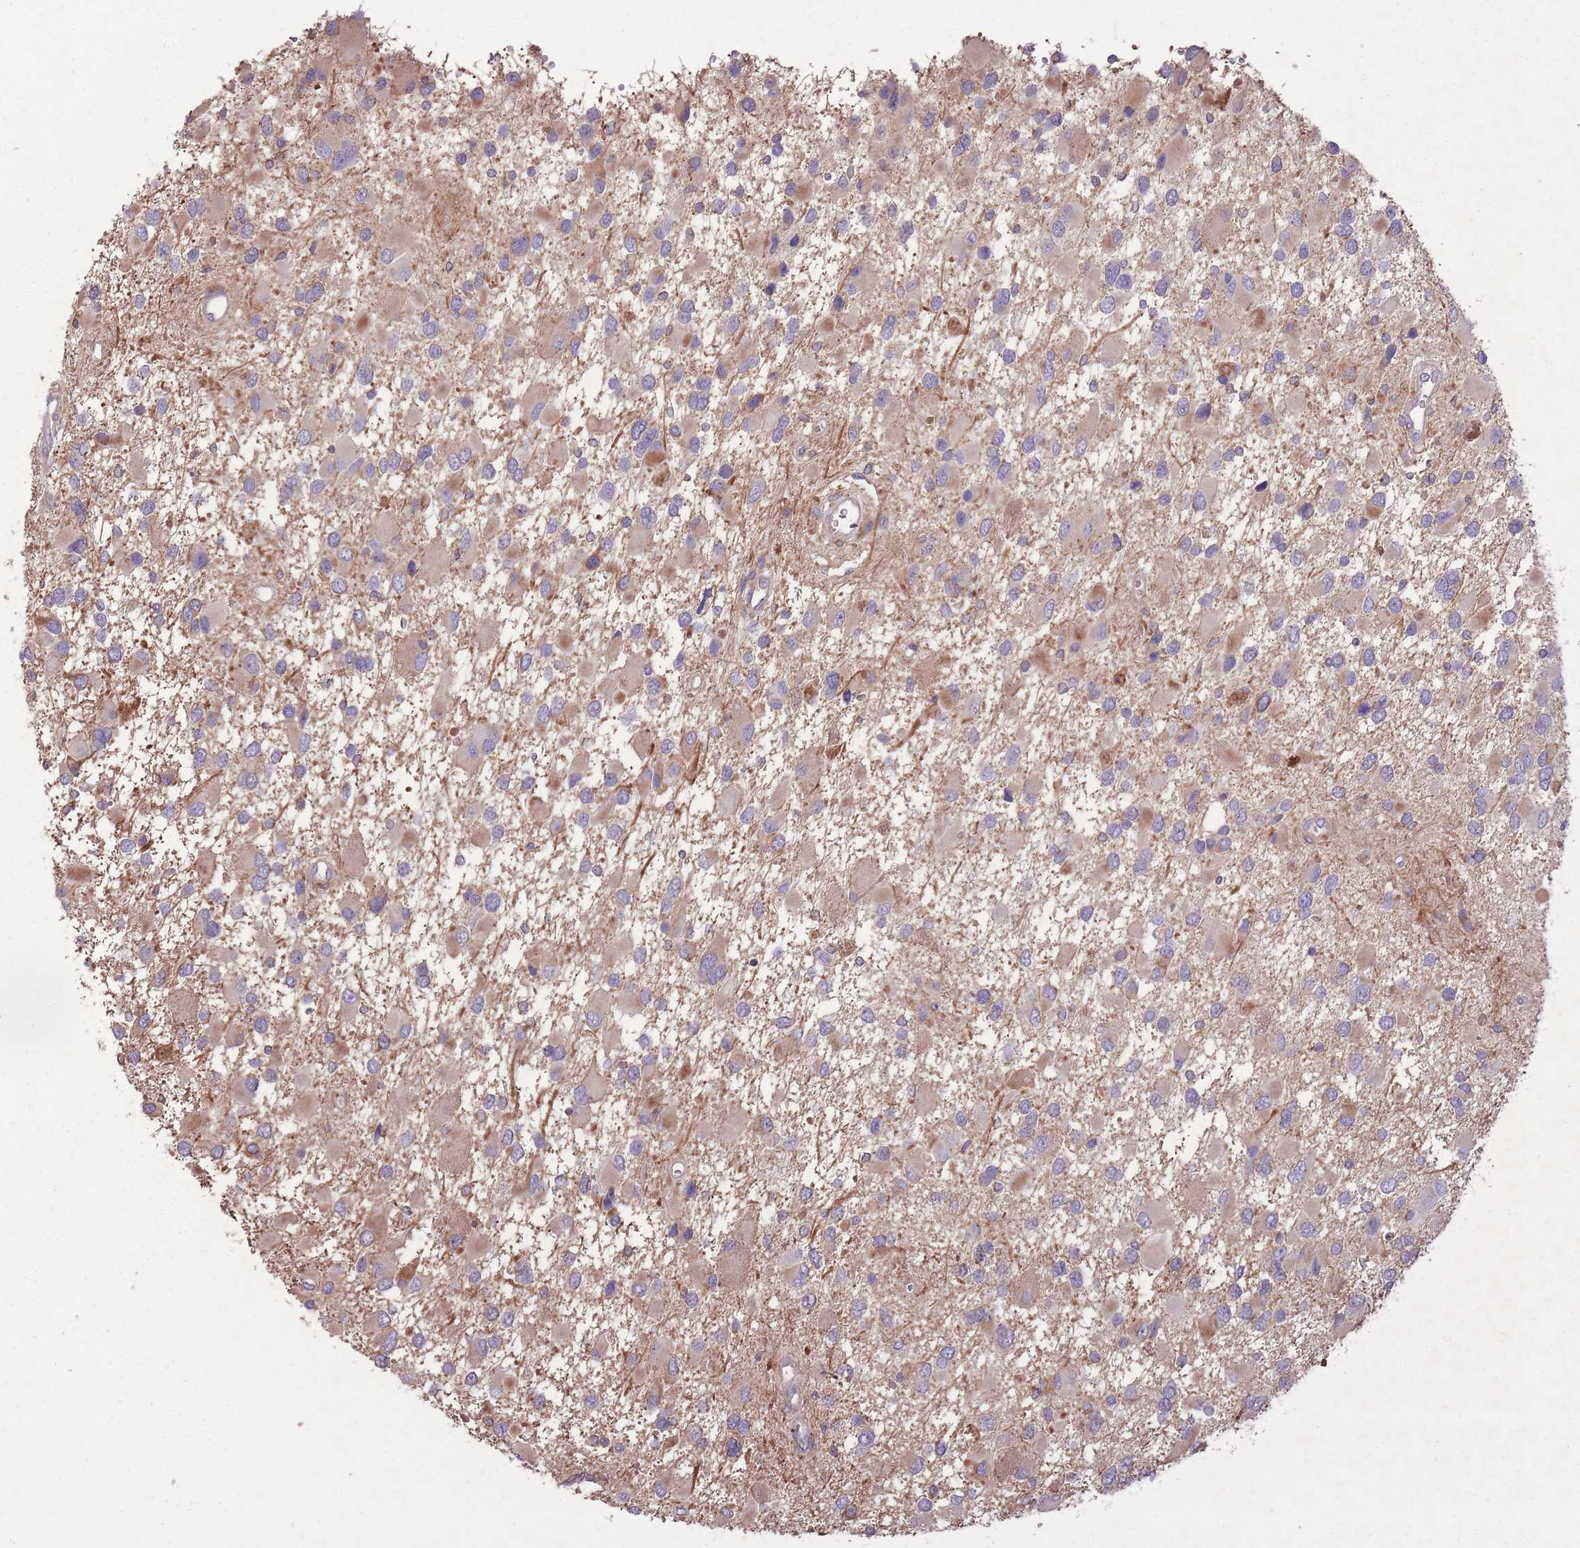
{"staining": {"intensity": "weak", "quantity": "25%-75%", "location": "cytoplasmic/membranous"}, "tissue": "glioma", "cell_type": "Tumor cells", "image_type": "cancer", "snomed": [{"axis": "morphology", "description": "Glioma, malignant, High grade"}, {"axis": "topography", "description": "Brain"}], "caption": "Brown immunohistochemical staining in human glioma displays weak cytoplasmic/membranous expression in about 25%-75% of tumor cells.", "gene": "OR2V2", "patient": {"sex": "male", "age": 53}}